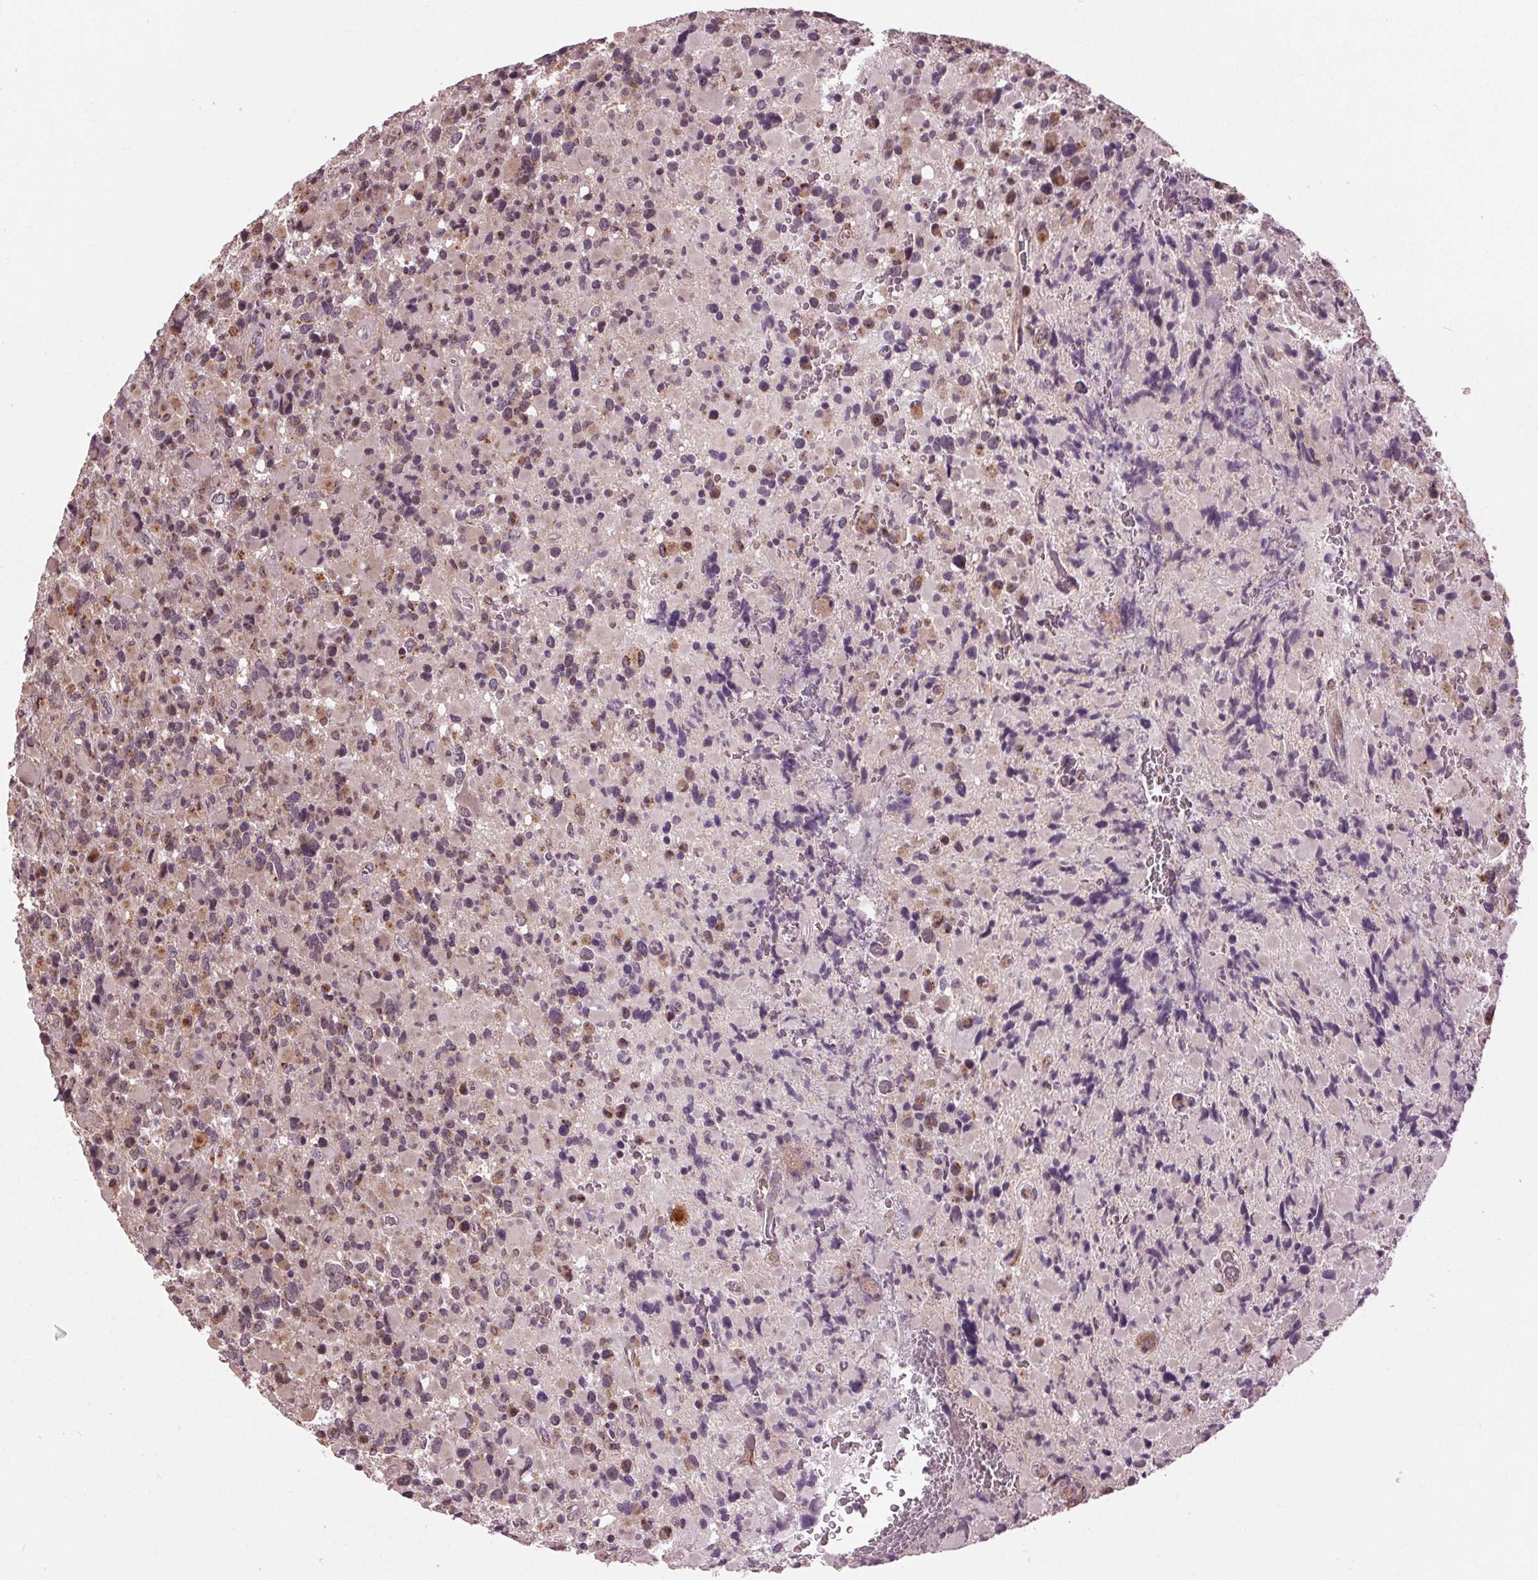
{"staining": {"intensity": "moderate", "quantity": "25%-75%", "location": "cytoplasmic/membranous"}, "tissue": "glioma", "cell_type": "Tumor cells", "image_type": "cancer", "snomed": [{"axis": "morphology", "description": "Glioma, malignant, High grade"}, {"axis": "topography", "description": "Brain"}], "caption": "Protein staining shows moderate cytoplasmic/membranous staining in approximately 25%-75% of tumor cells in glioma.", "gene": "BSDC1", "patient": {"sex": "female", "age": 40}}